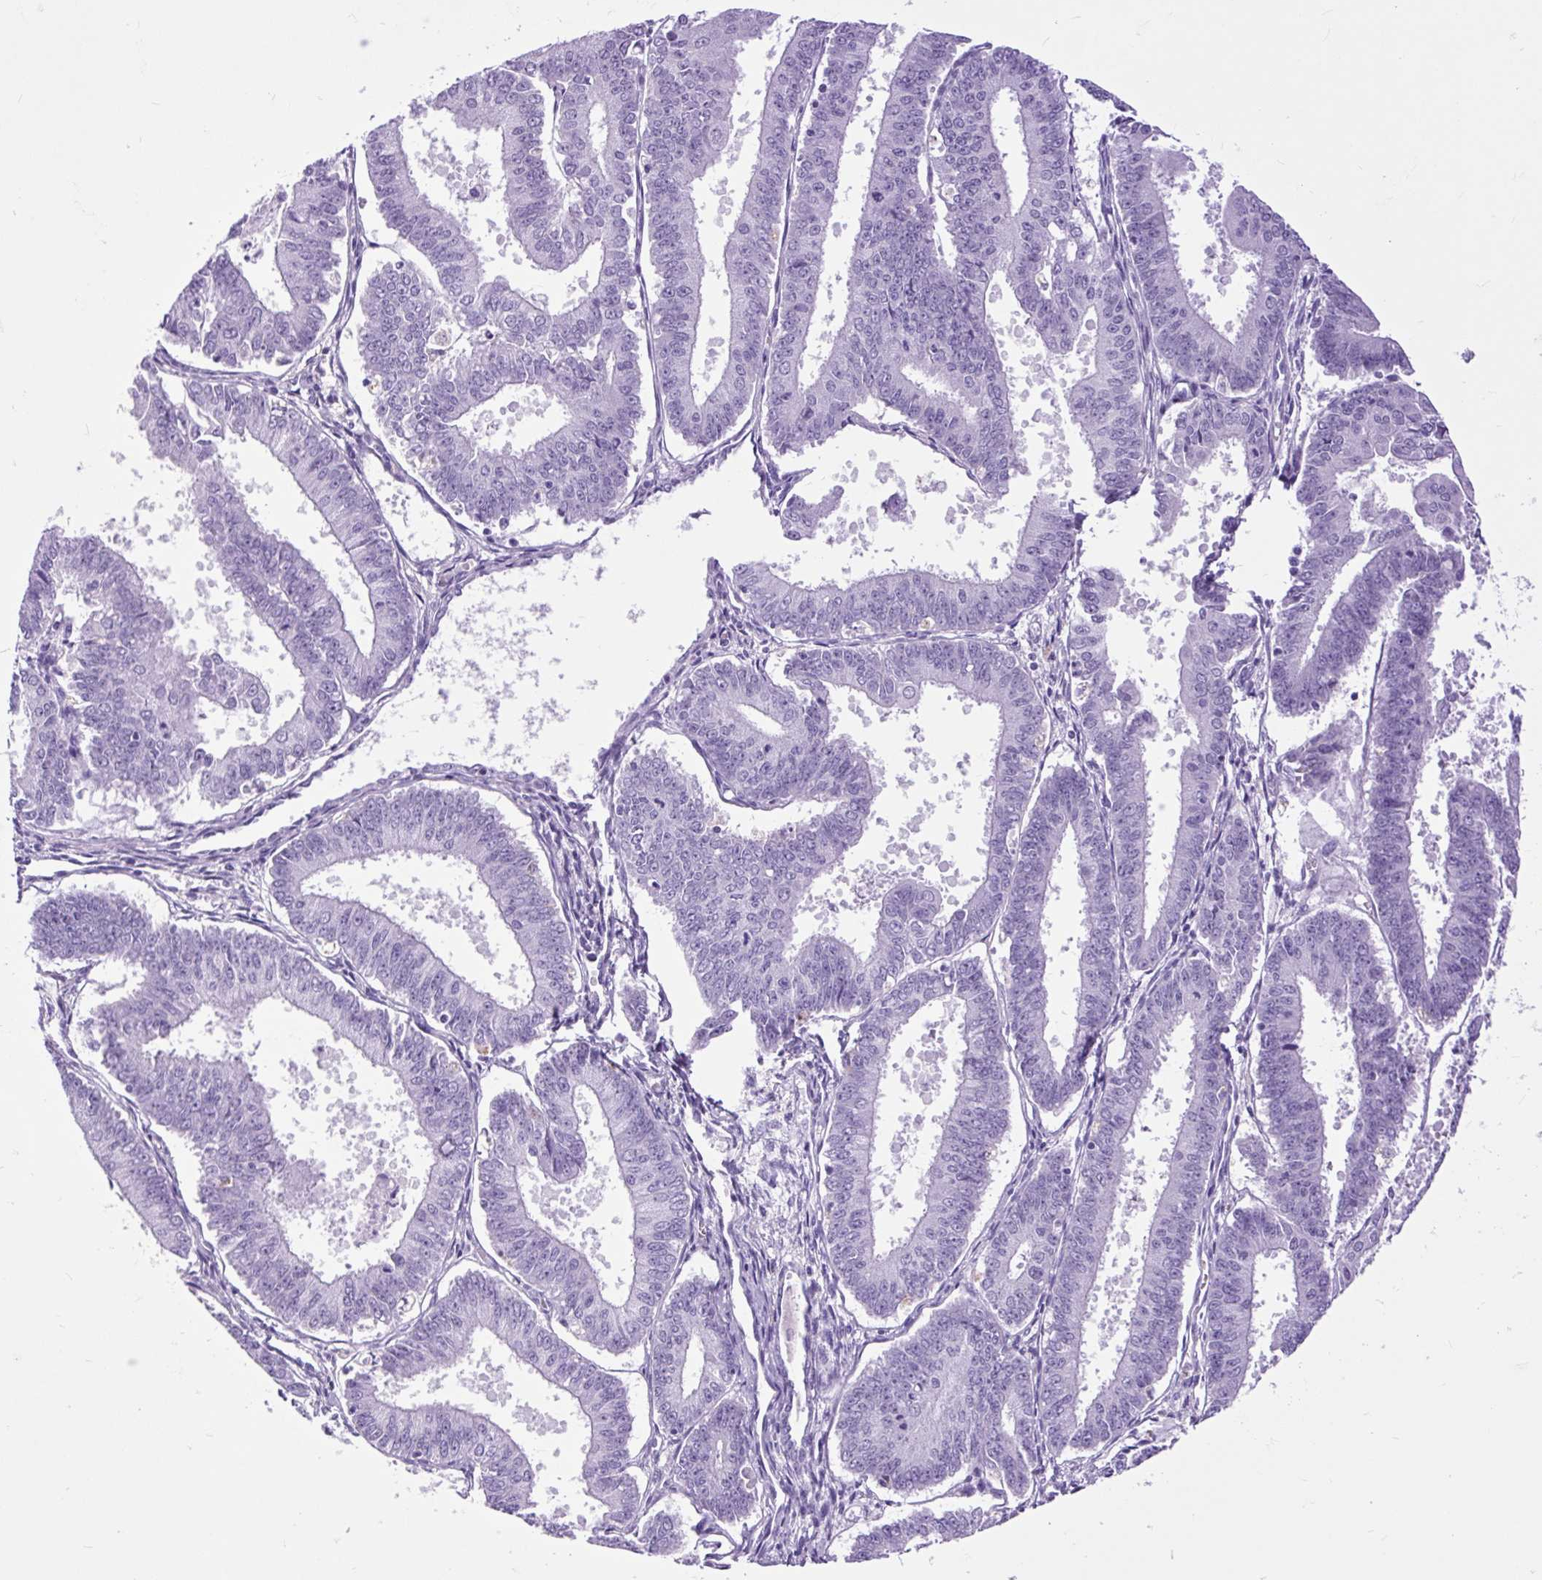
{"staining": {"intensity": "negative", "quantity": "none", "location": "none"}, "tissue": "endometrial cancer", "cell_type": "Tumor cells", "image_type": "cancer", "snomed": [{"axis": "morphology", "description": "Adenocarcinoma, NOS"}, {"axis": "topography", "description": "Endometrium"}], "caption": "Immunohistochemistry of endometrial cancer (adenocarcinoma) displays no positivity in tumor cells. Brightfield microscopy of immunohistochemistry stained with DAB (brown) and hematoxylin (blue), captured at high magnification.", "gene": "DPP6", "patient": {"sex": "female", "age": 73}}